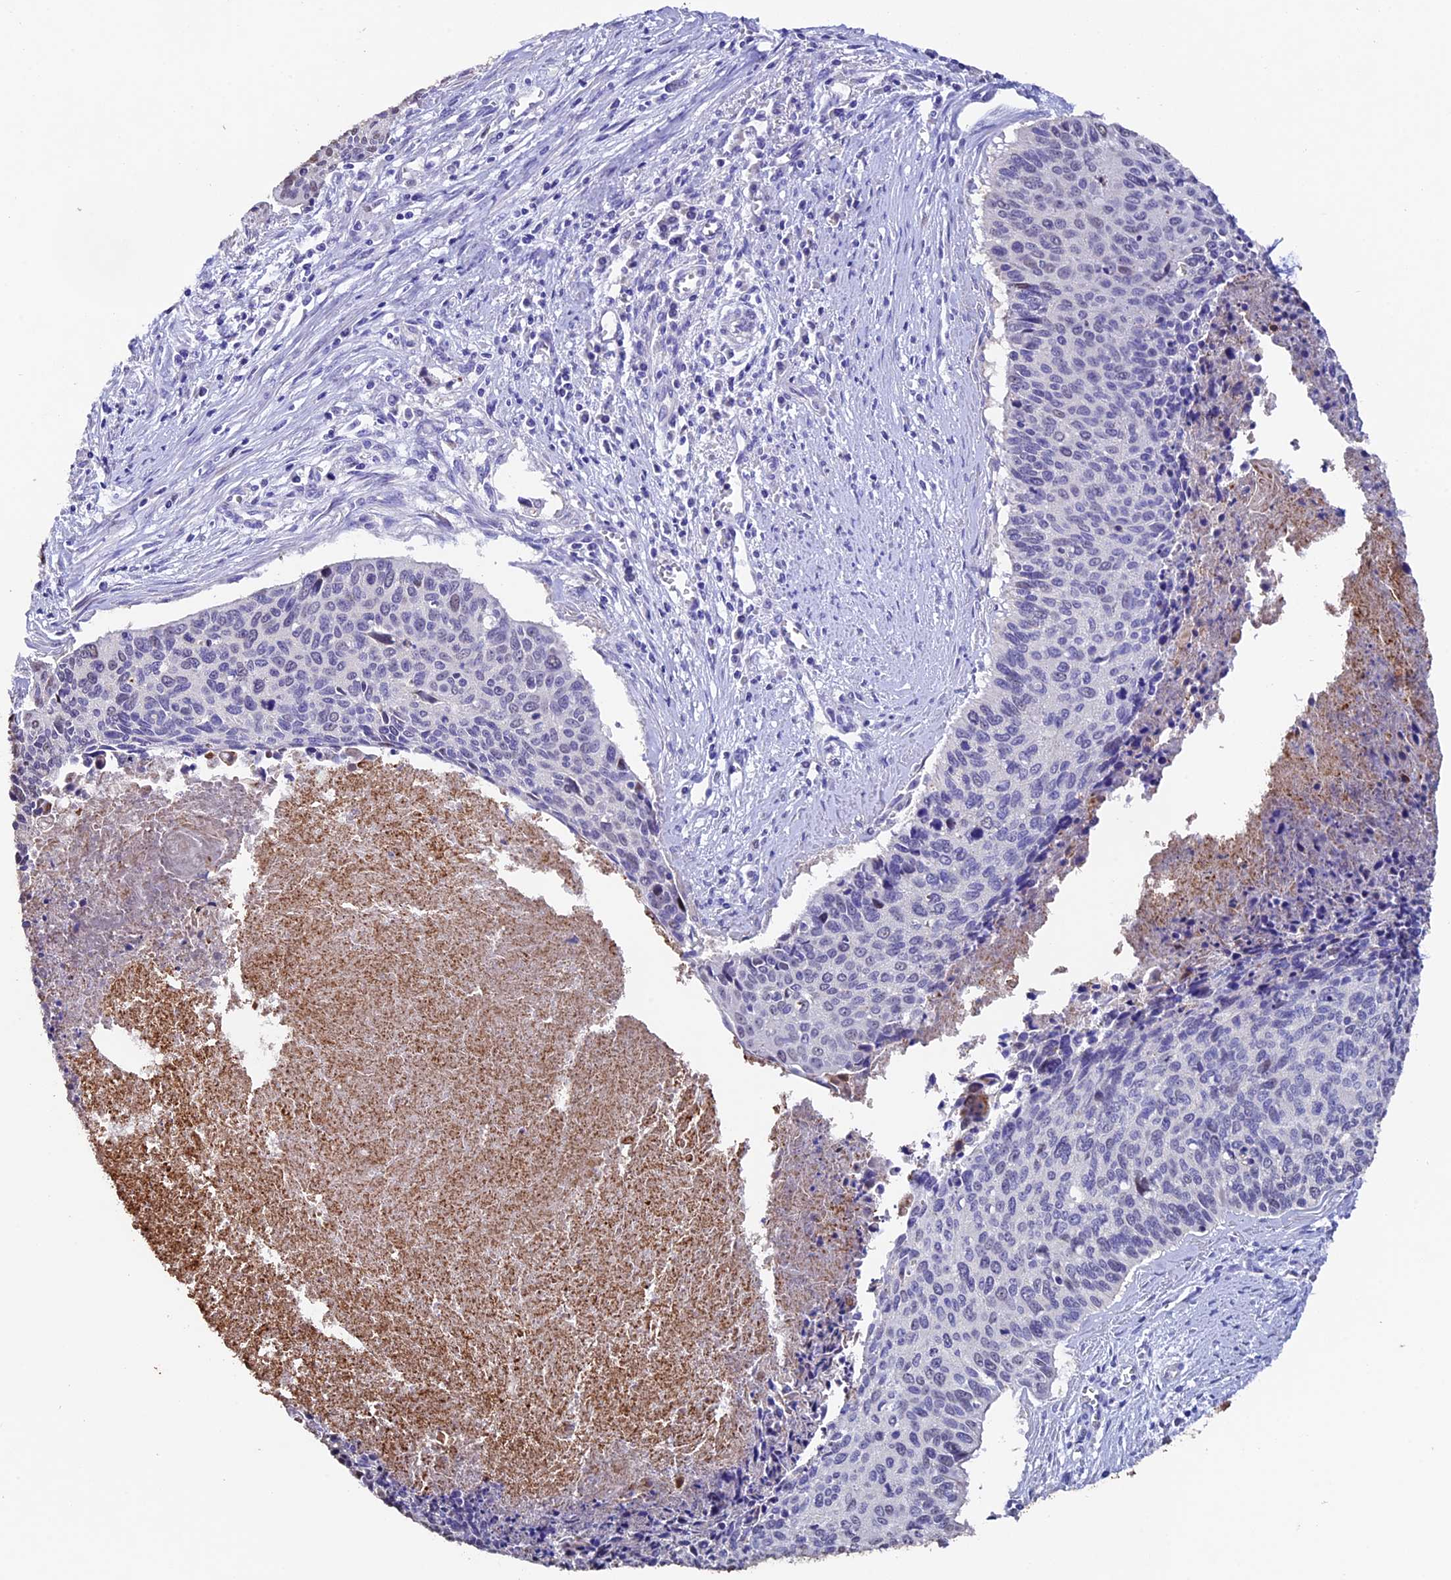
{"staining": {"intensity": "moderate", "quantity": "<25%", "location": "nuclear"}, "tissue": "cervical cancer", "cell_type": "Tumor cells", "image_type": "cancer", "snomed": [{"axis": "morphology", "description": "Squamous cell carcinoma, NOS"}, {"axis": "topography", "description": "Cervix"}], "caption": "Cervical cancer (squamous cell carcinoma) tissue displays moderate nuclear positivity in about <25% of tumor cells, visualized by immunohistochemistry.", "gene": "FBXW9", "patient": {"sex": "female", "age": 55}}